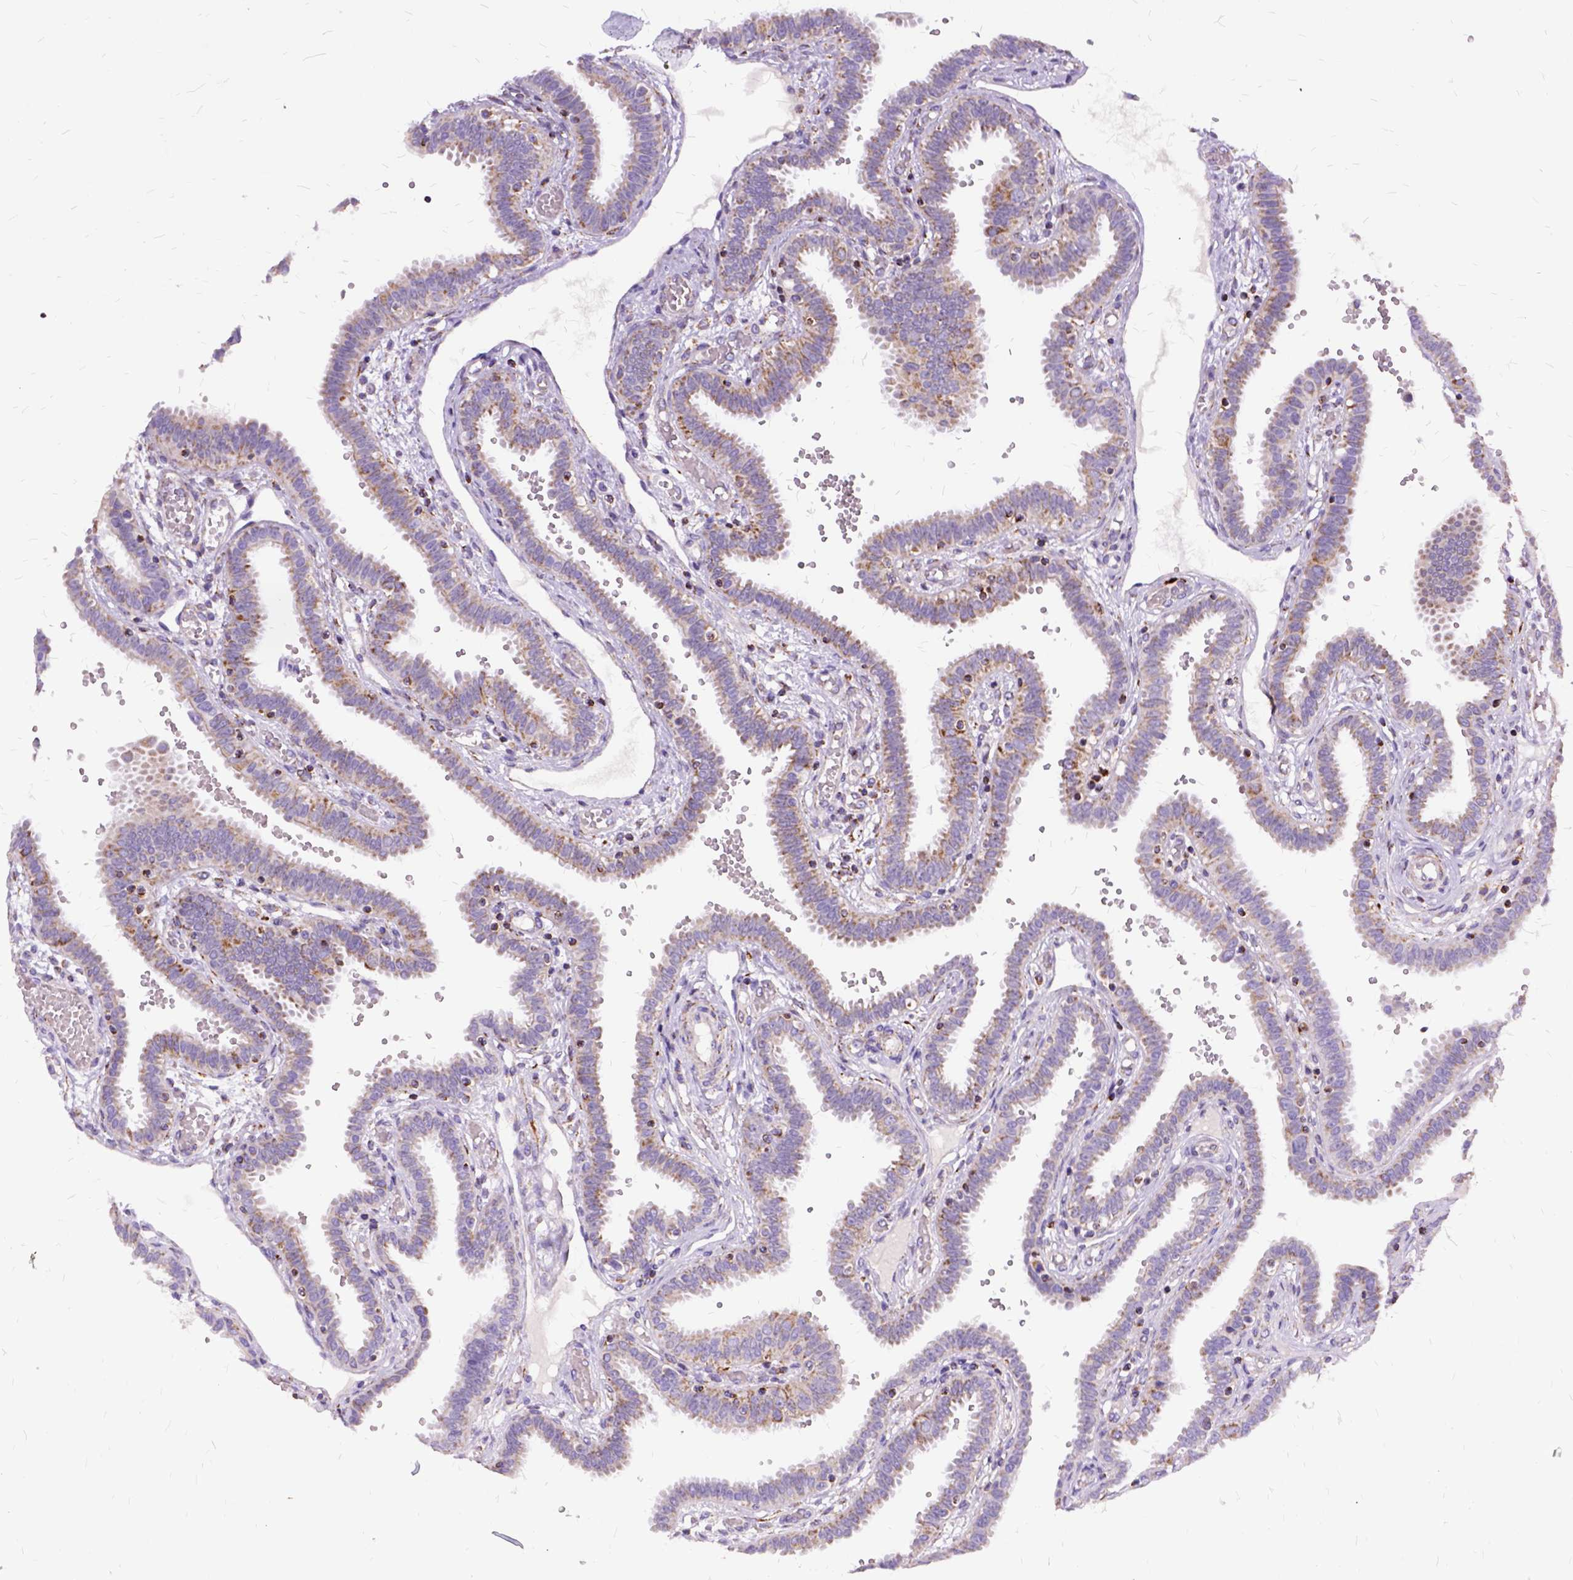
{"staining": {"intensity": "weak", "quantity": "25%-75%", "location": "cytoplasmic/membranous"}, "tissue": "fallopian tube", "cell_type": "Glandular cells", "image_type": "normal", "snomed": [{"axis": "morphology", "description": "Normal tissue, NOS"}, {"axis": "topography", "description": "Fallopian tube"}], "caption": "Fallopian tube was stained to show a protein in brown. There is low levels of weak cytoplasmic/membranous staining in approximately 25%-75% of glandular cells. Nuclei are stained in blue.", "gene": "OXCT1", "patient": {"sex": "female", "age": 37}}